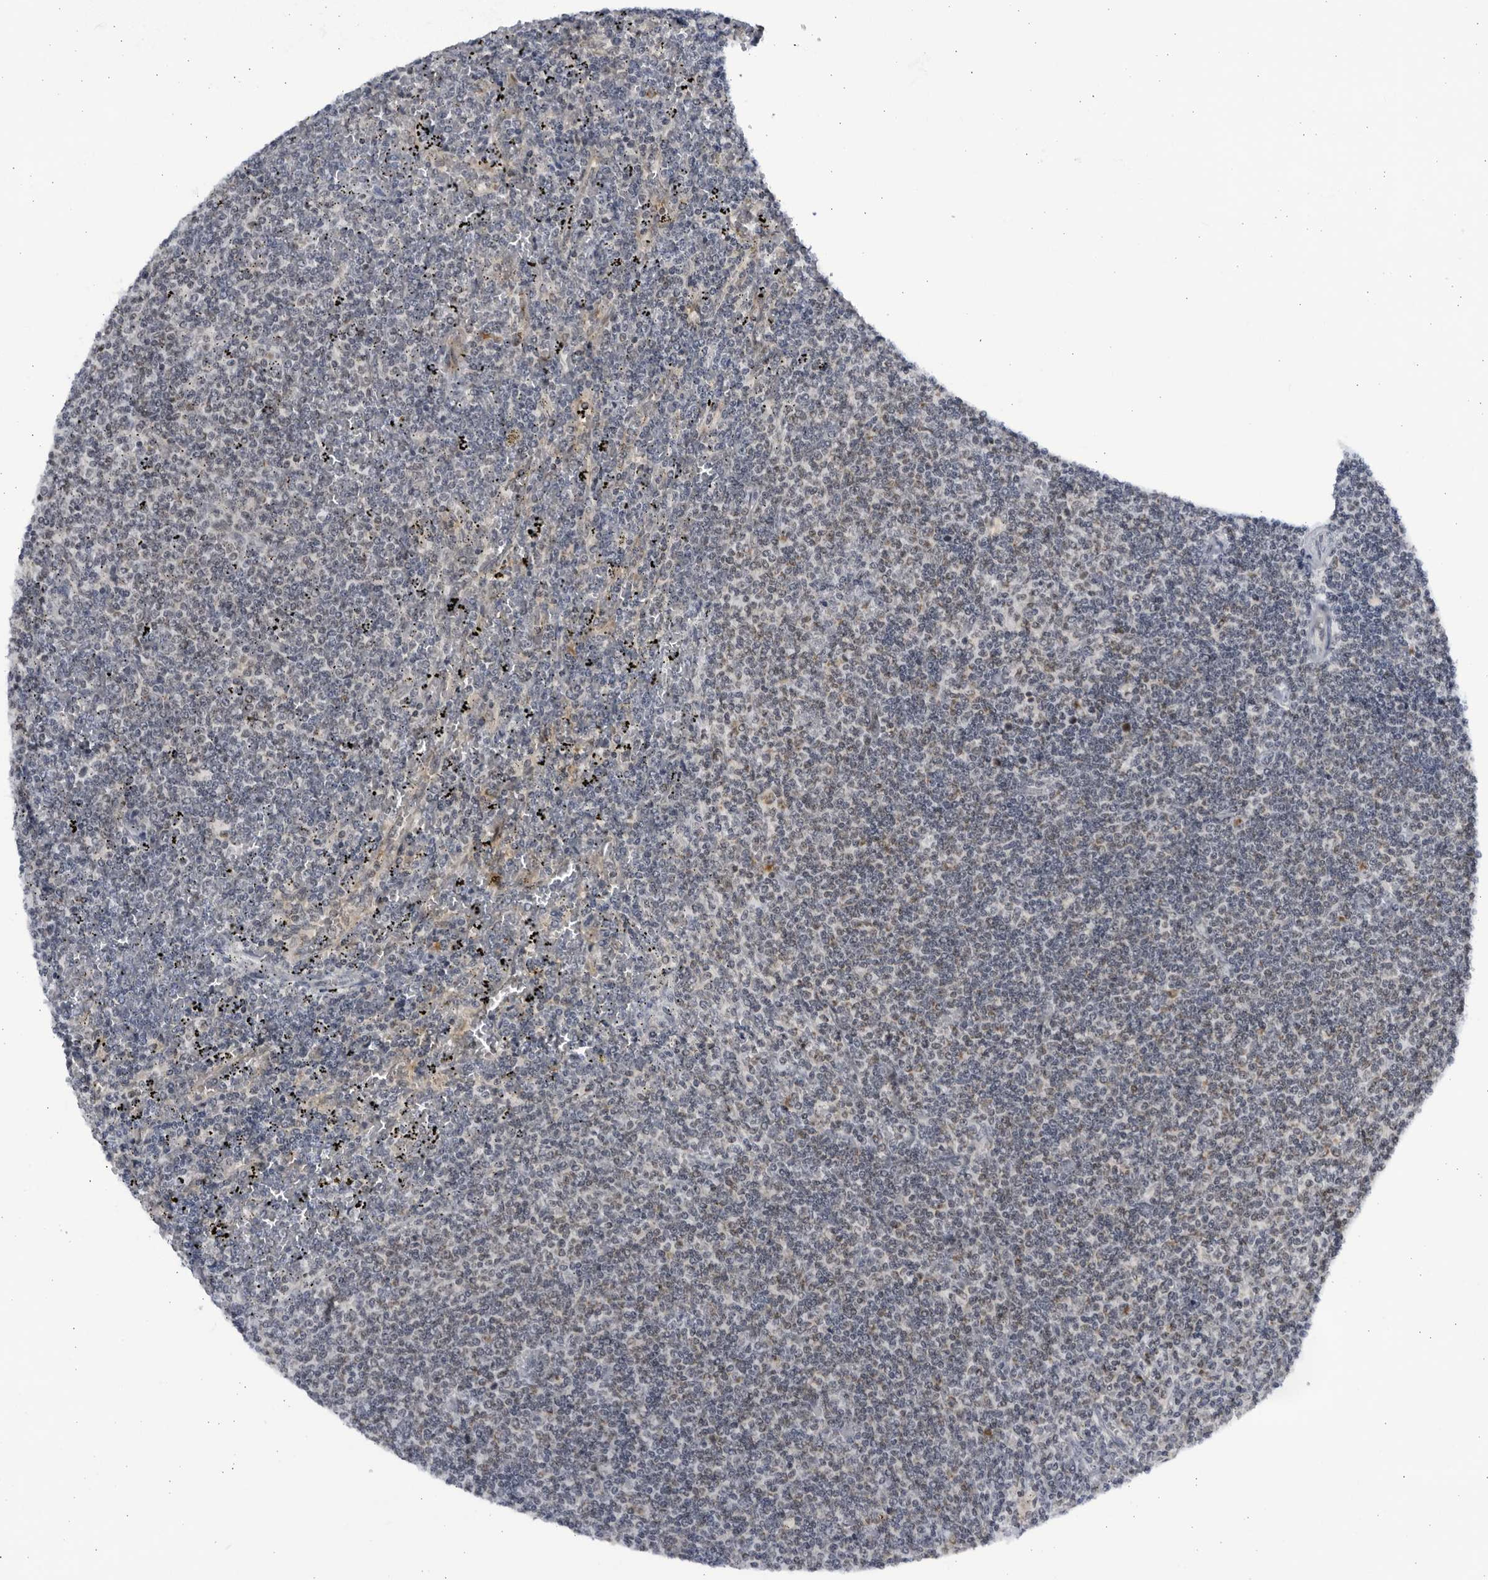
{"staining": {"intensity": "negative", "quantity": "none", "location": "none"}, "tissue": "lymphoma", "cell_type": "Tumor cells", "image_type": "cancer", "snomed": [{"axis": "morphology", "description": "Malignant lymphoma, non-Hodgkin's type, Low grade"}, {"axis": "topography", "description": "Spleen"}], "caption": "Immunohistochemistry (IHC) photomicrograph of human low-grade malignant lymphoma, non-Hodgkin's type stained for a protein (brown), which reveals no positivity in tumor cells.", "gene": "SLC25A22", "patient": {"sex": "female", "age": 50}}